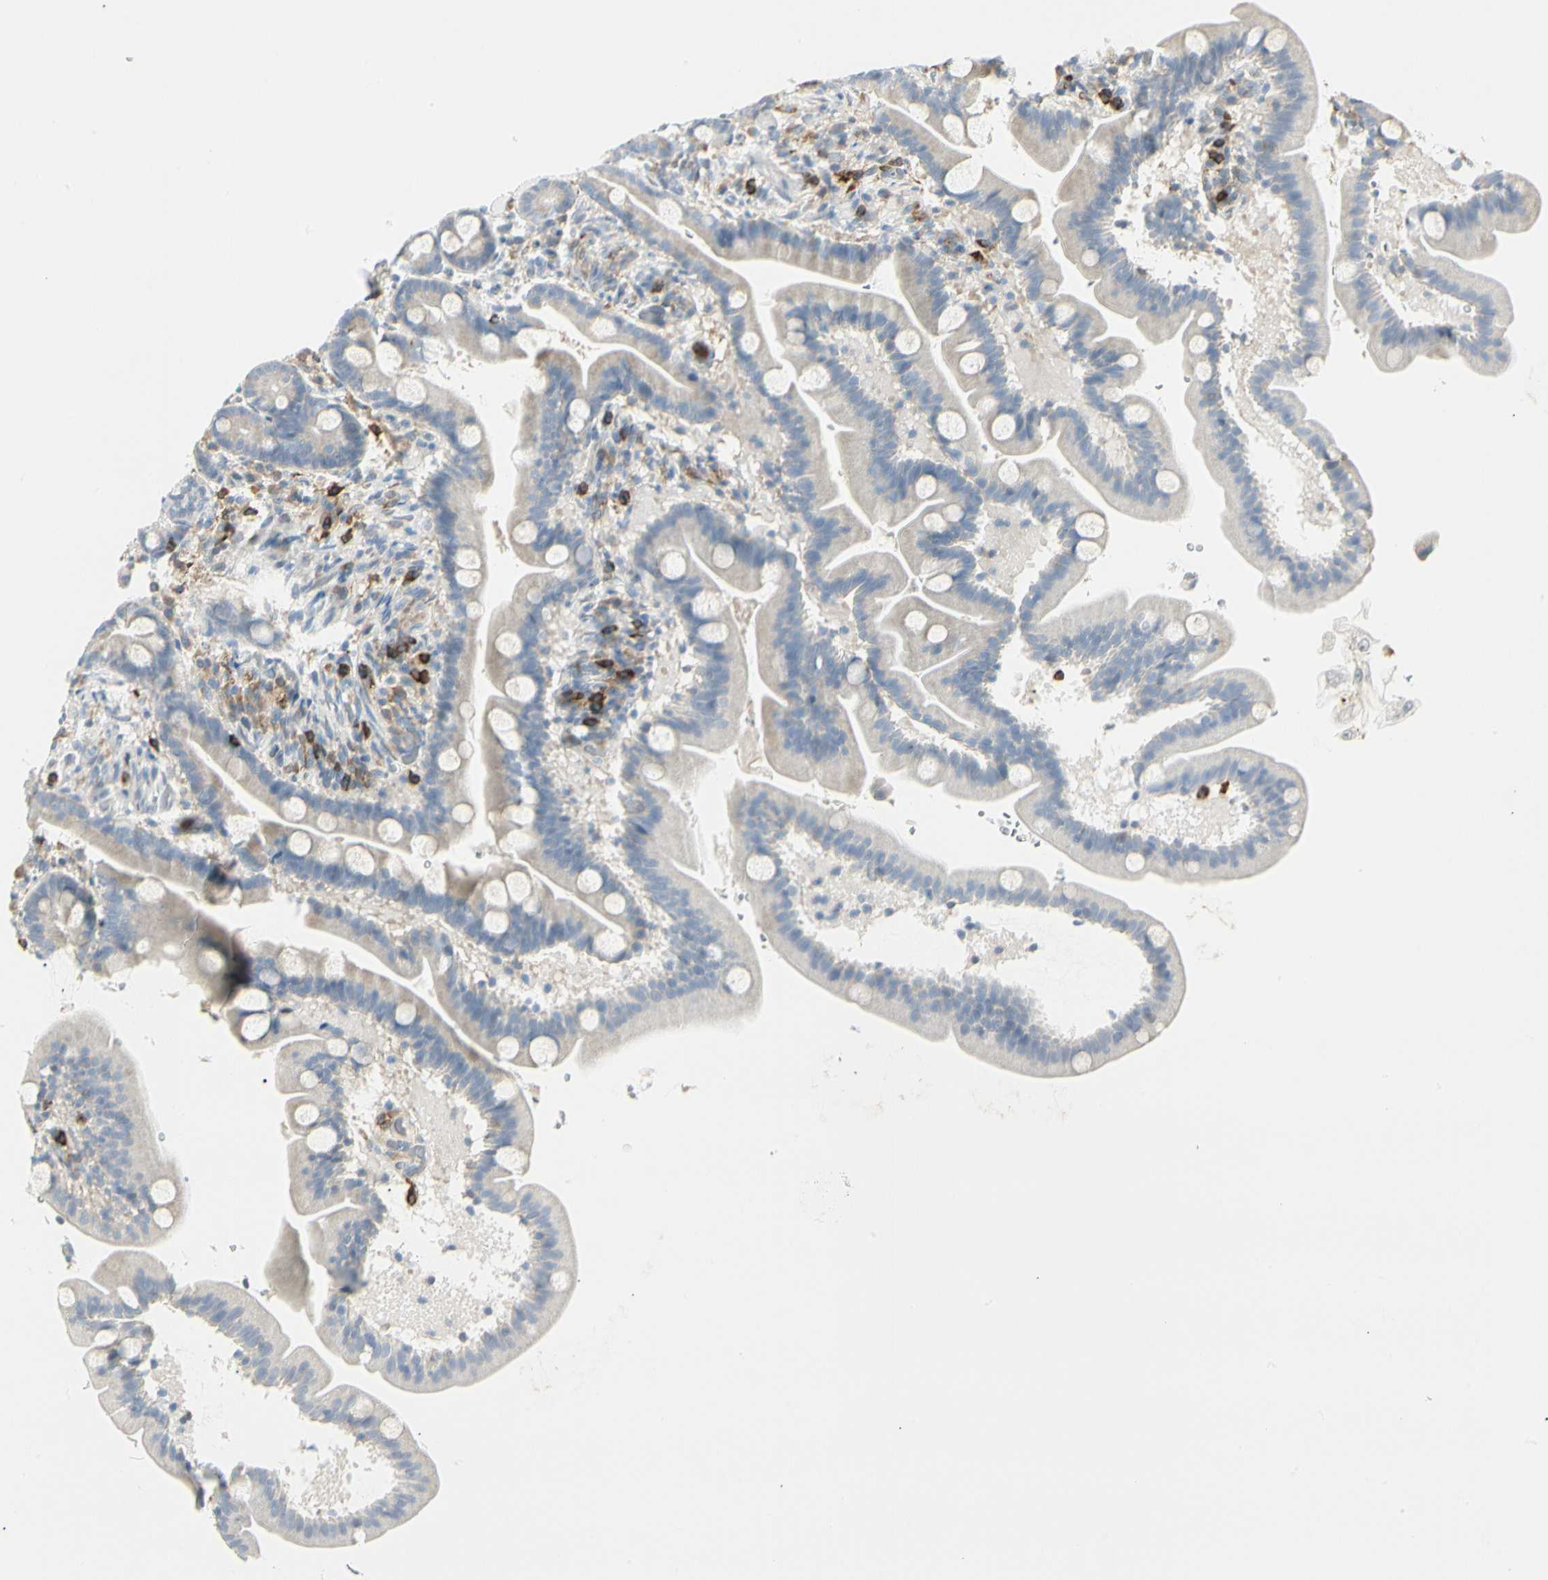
{"staining": {"intensity": "negative", "quantity": "none", "location": "none"}, "tissue": "duodenum", "cell_type": "Glandular cells", "image_type": "normal", "snomed": [{"axis": "morphology", "description": "Normal tissue, NOS"}, {"axis": "topography", "description": "Duodenum"}], "caption": "Immunohistochemistry photomicrograph of unremarkable duodenum: human duodenum stained with DAB displays no significant protein staining in glandular cells.", "gene": "ITGB2", "patient": {"sex": "male", "age": 54}}